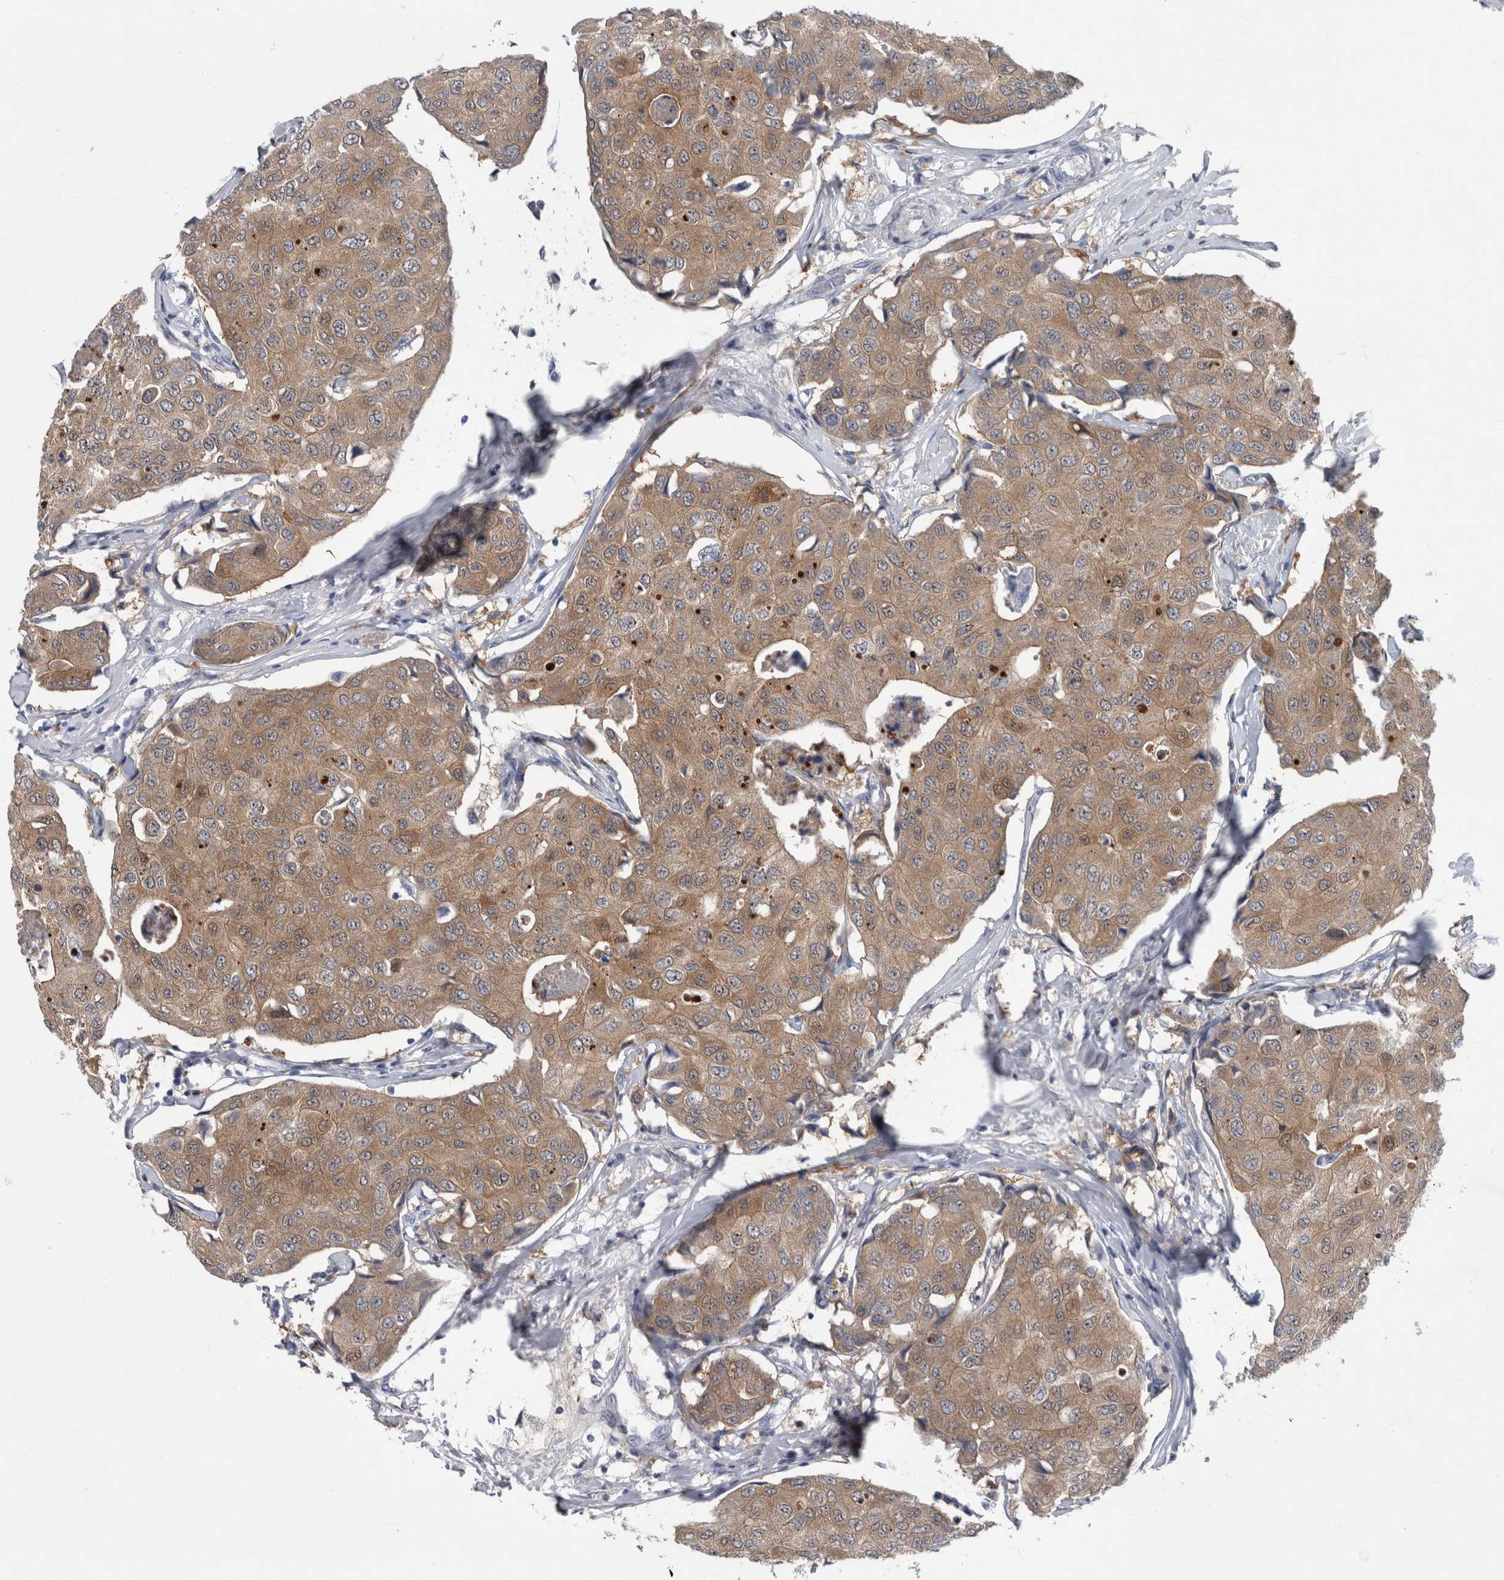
{"staining": {"intensity": "weak", "quantity": ">75%", "location": "cytoplasmic/membranous"}, "tissue": "breast cancer", "cell_type": "Tumor cells", "image_type": "cancer", "snomed": [{"axis": "morphology", "description": "Duct carcinoma"}, {"axis": "topography", "description": "Breast"}], "caption": "There is low levels of weak cytoplasmic/membranous positivity in tumor cells of breast cancer, as demonstrated by immunohistochemical staining (brown color).", "gene": "FAM83H", "patient": {"sex": "female", "age": 80}}